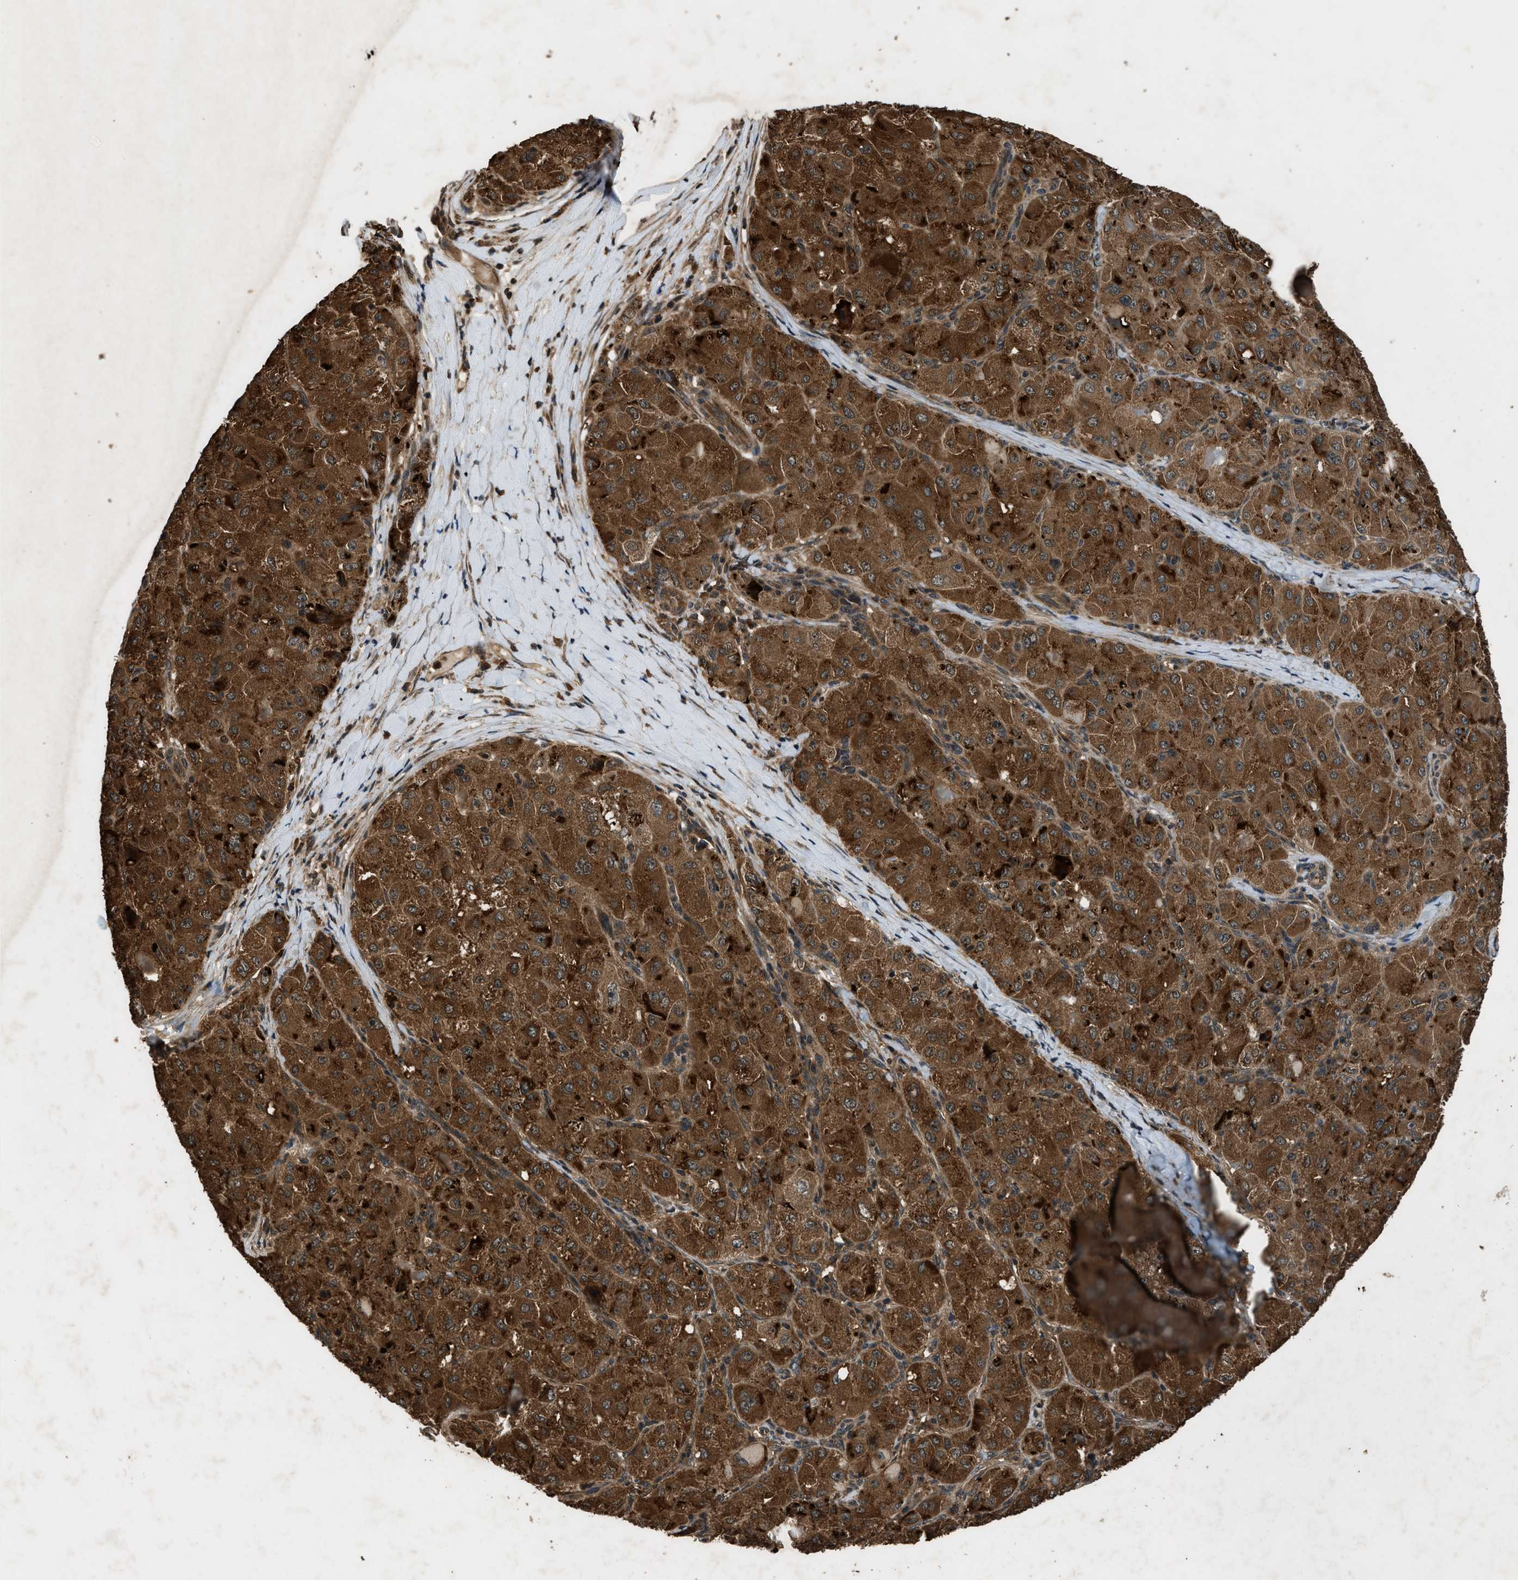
{"staining": {"intensity": "strong", "quantity": ">75%", "location": "cytoplasmic/membranous"}, "tissue": "liver cancer", "cell_type": "Tumor cells", "image_type": "cancer", "snomed": [{"axis": "morphology", "description": "Carcinoma, Hepatocellular, NOS"}, {"axis": "topography", "description": "Liver"}], "caption": "Protein staining exhibits strong cytoplasmic/membranous staining in approximately >75% of tumor cells in hepatocellular carcinoma (liver).", "gene": "RPS6KB1", "patient": {"sex": "male", "age": 80}}